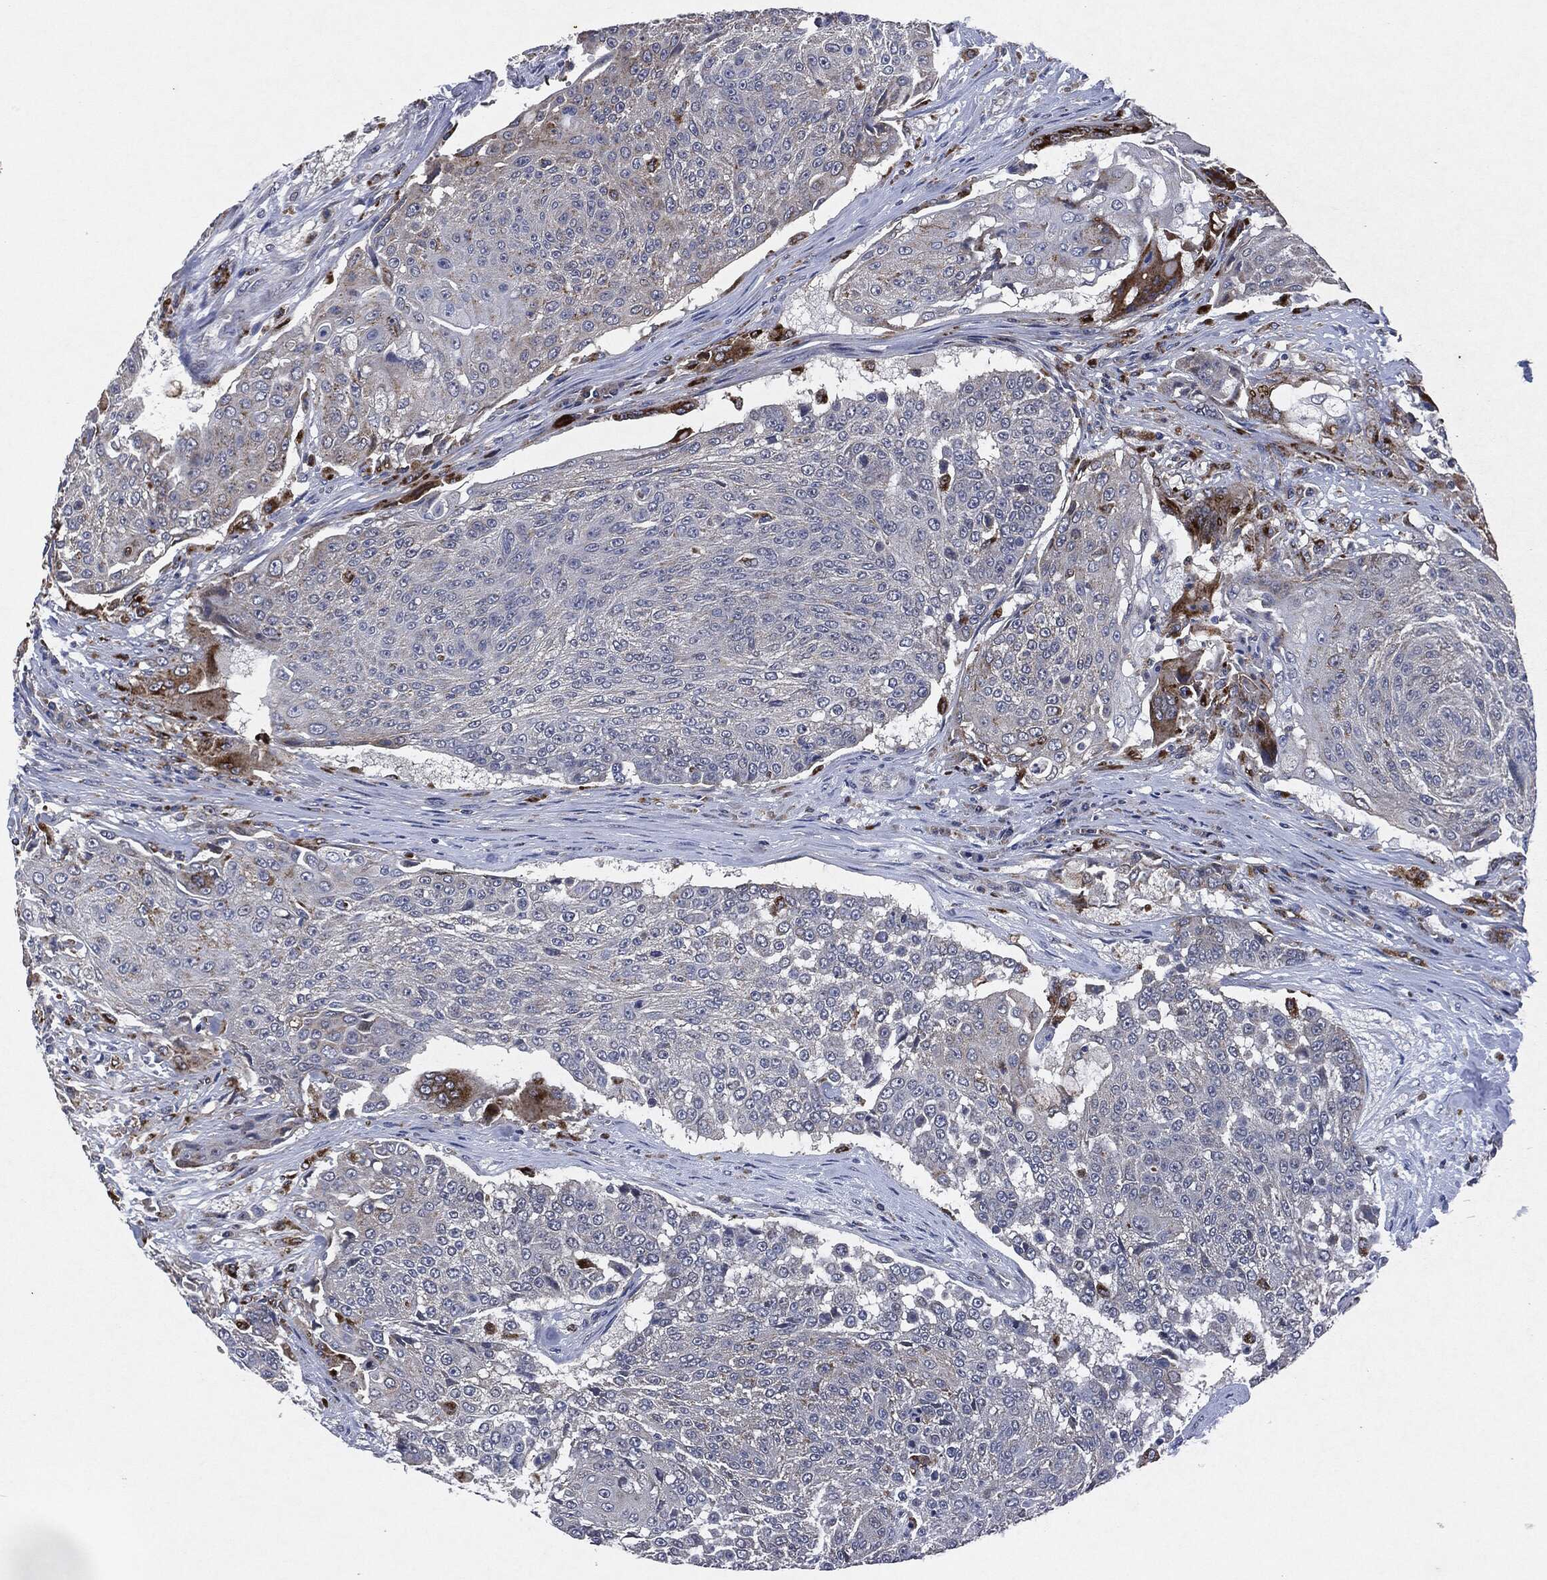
{"staining": {"intensity": "negative", "quantity": "none", "location": "none"}, "tissue": "urothelial cancer", "cell_type": "Tumor cells", "image_type": "cancer", "snomed": [{"axis": "morphology", "description": "Urothelial carcinoma, High grade"}, {"axis": "topography", "description": "Urinary bladder"}], "caption": "The image exhibits no staining of tumor cells in high-grade urothelial carcinoma.", "gene": "SLC31A2", "patient": {"sex": "female", "age": 63}}